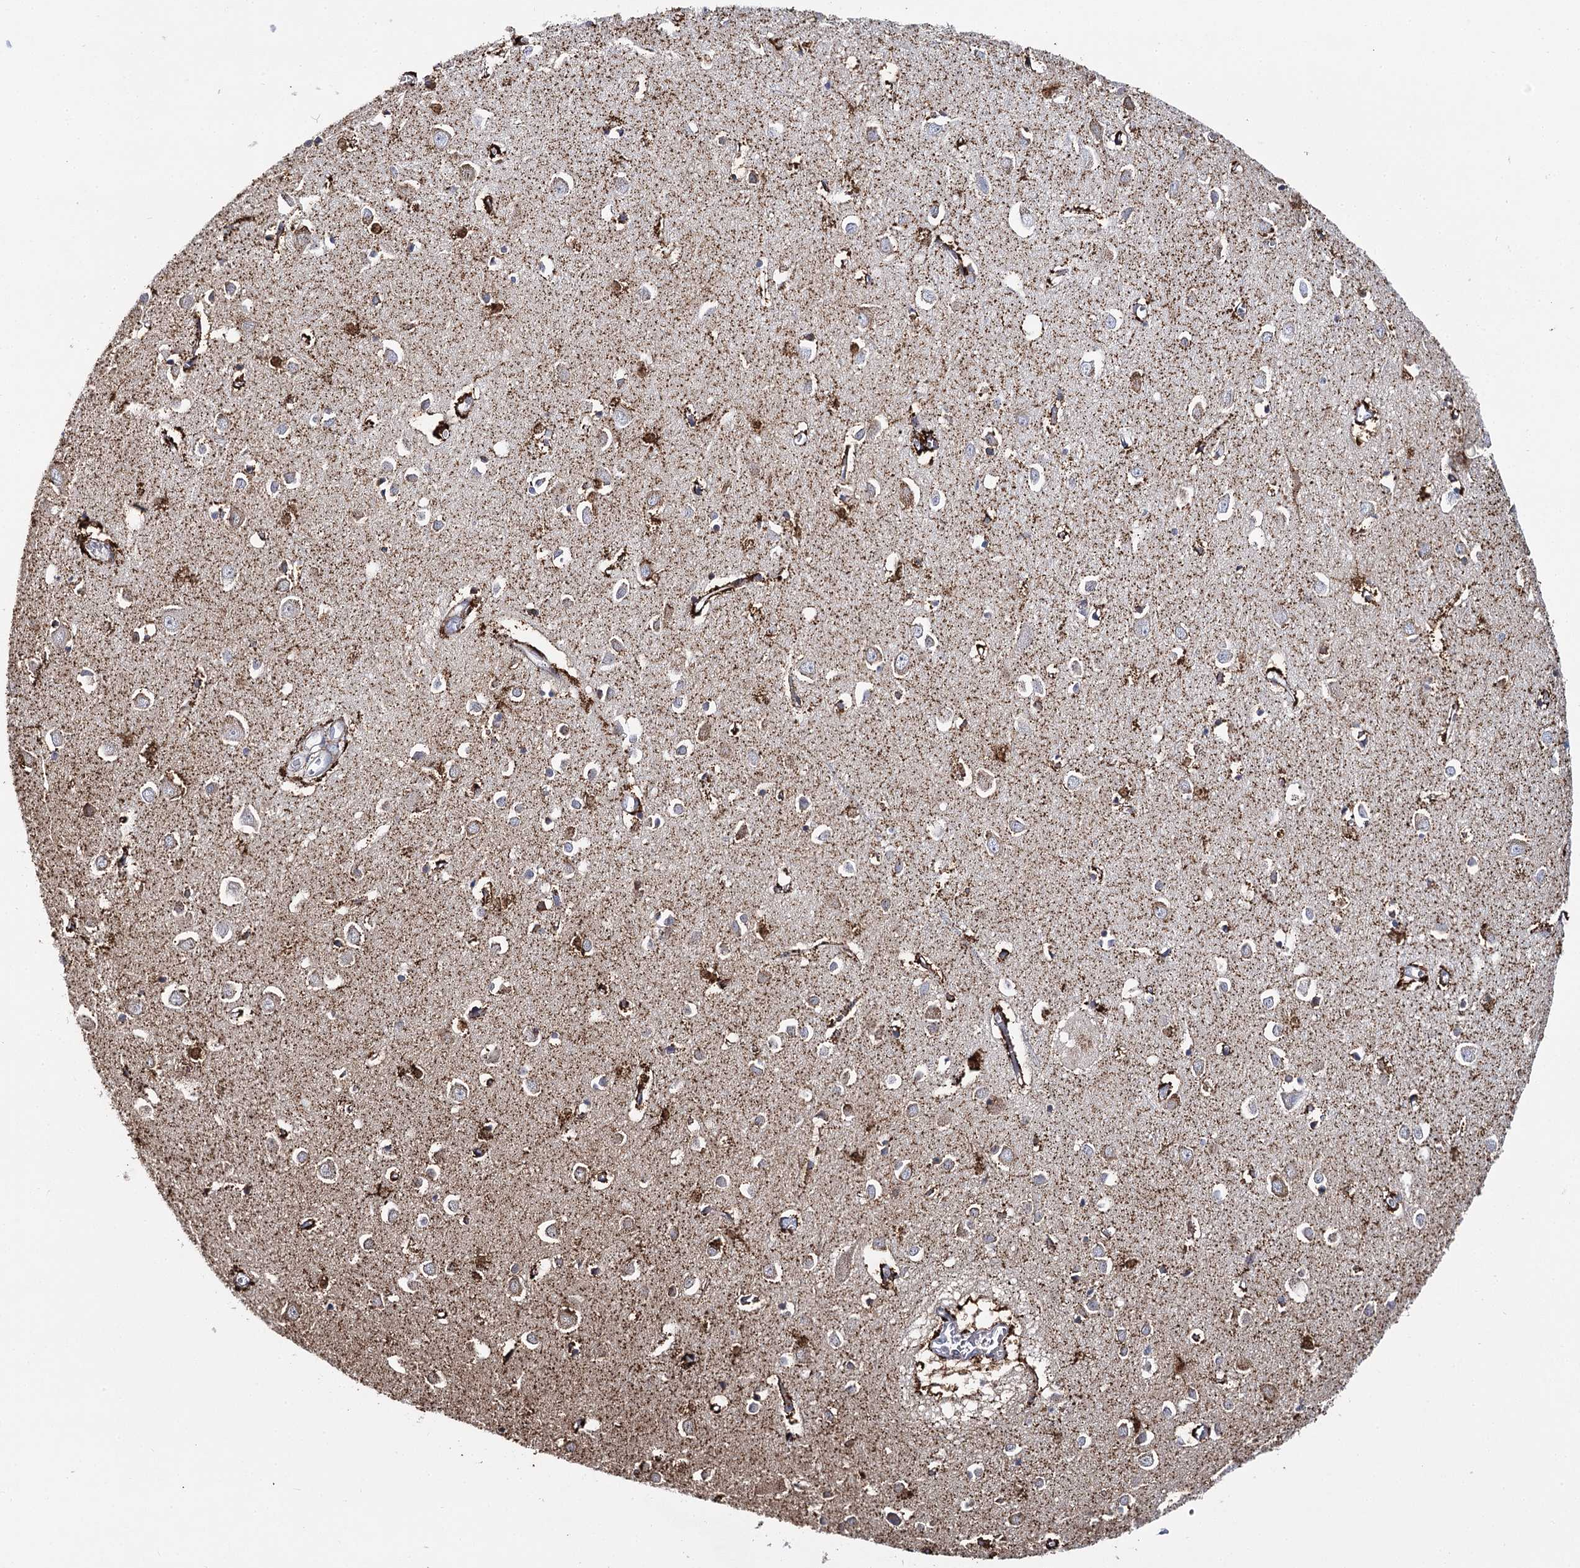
{"staining": {"intensity": "negative", "quantity": "none", "location": "none"}, "tissue": "cerebral cortex", "cell_type": "Endothelial cells", "image_type": "normal", "snomed": [{"axis": "morphology", "description": "Normal tissue, NOS"}, {"axis": "topography", "description": "Cerebral cortex"}], "caption": "Endothelial cells show no significant protein expression in unremarkable cerebral cortex. (DAB IHC, high magnification).", "gene": "THUMPD3", "patient": {"sex": "female", "age": 64}}